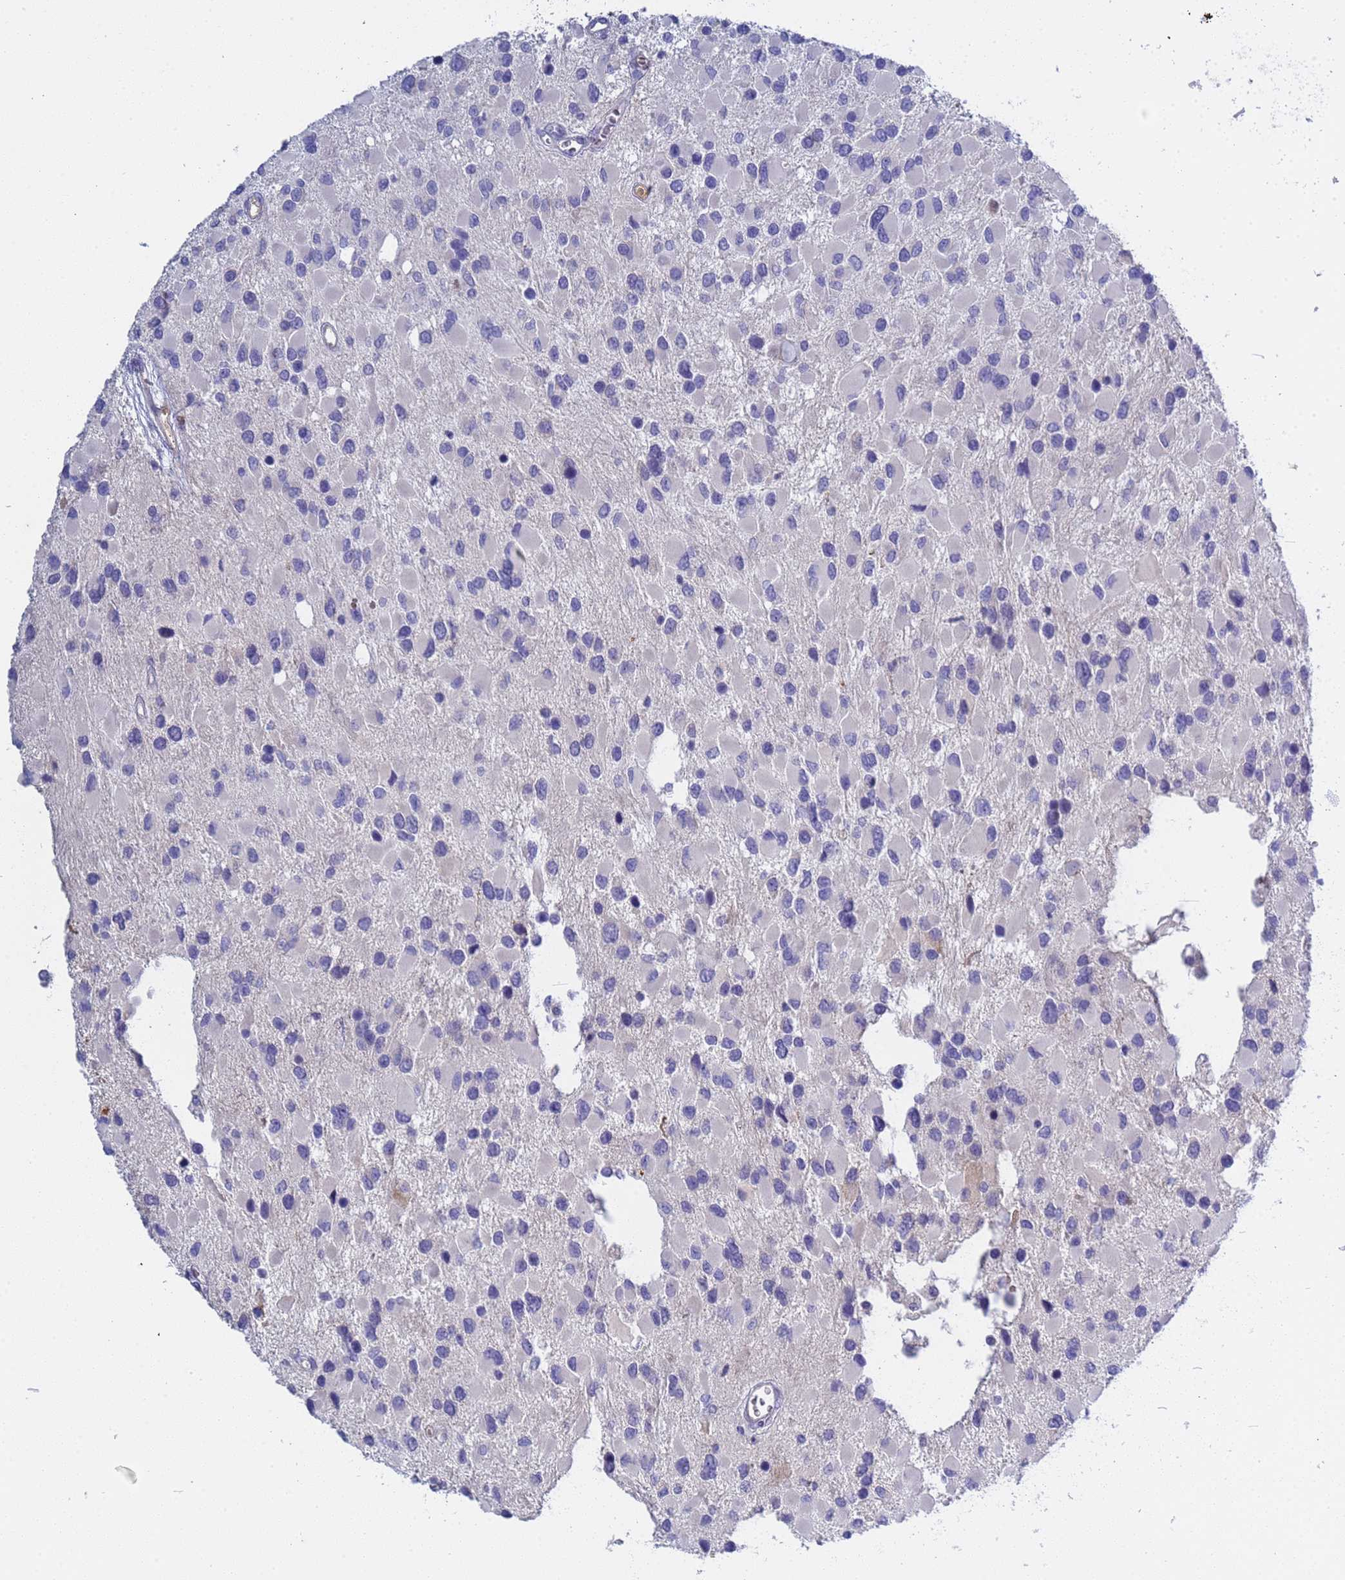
{"staining": {"intensity": "negative", "quantity": "none", "location": "none"}, "tissue": "glioma", "cell_type": "Tumor cells", "image_type": "cancer", "snomed": [{"axis": "morphology", "description": "Glioma, malignant, High grade"}, {"axis": "topography", "description": "Brain"}], "caption": "A photomicrograph of human high-grade glioma (malignant) is negative for staining in tumor cells. (Immunohistochemistry, brightfield microscopy, high magnification).", "gene": "C4orf46", "patient": {"sex": "male", "age": 53}}